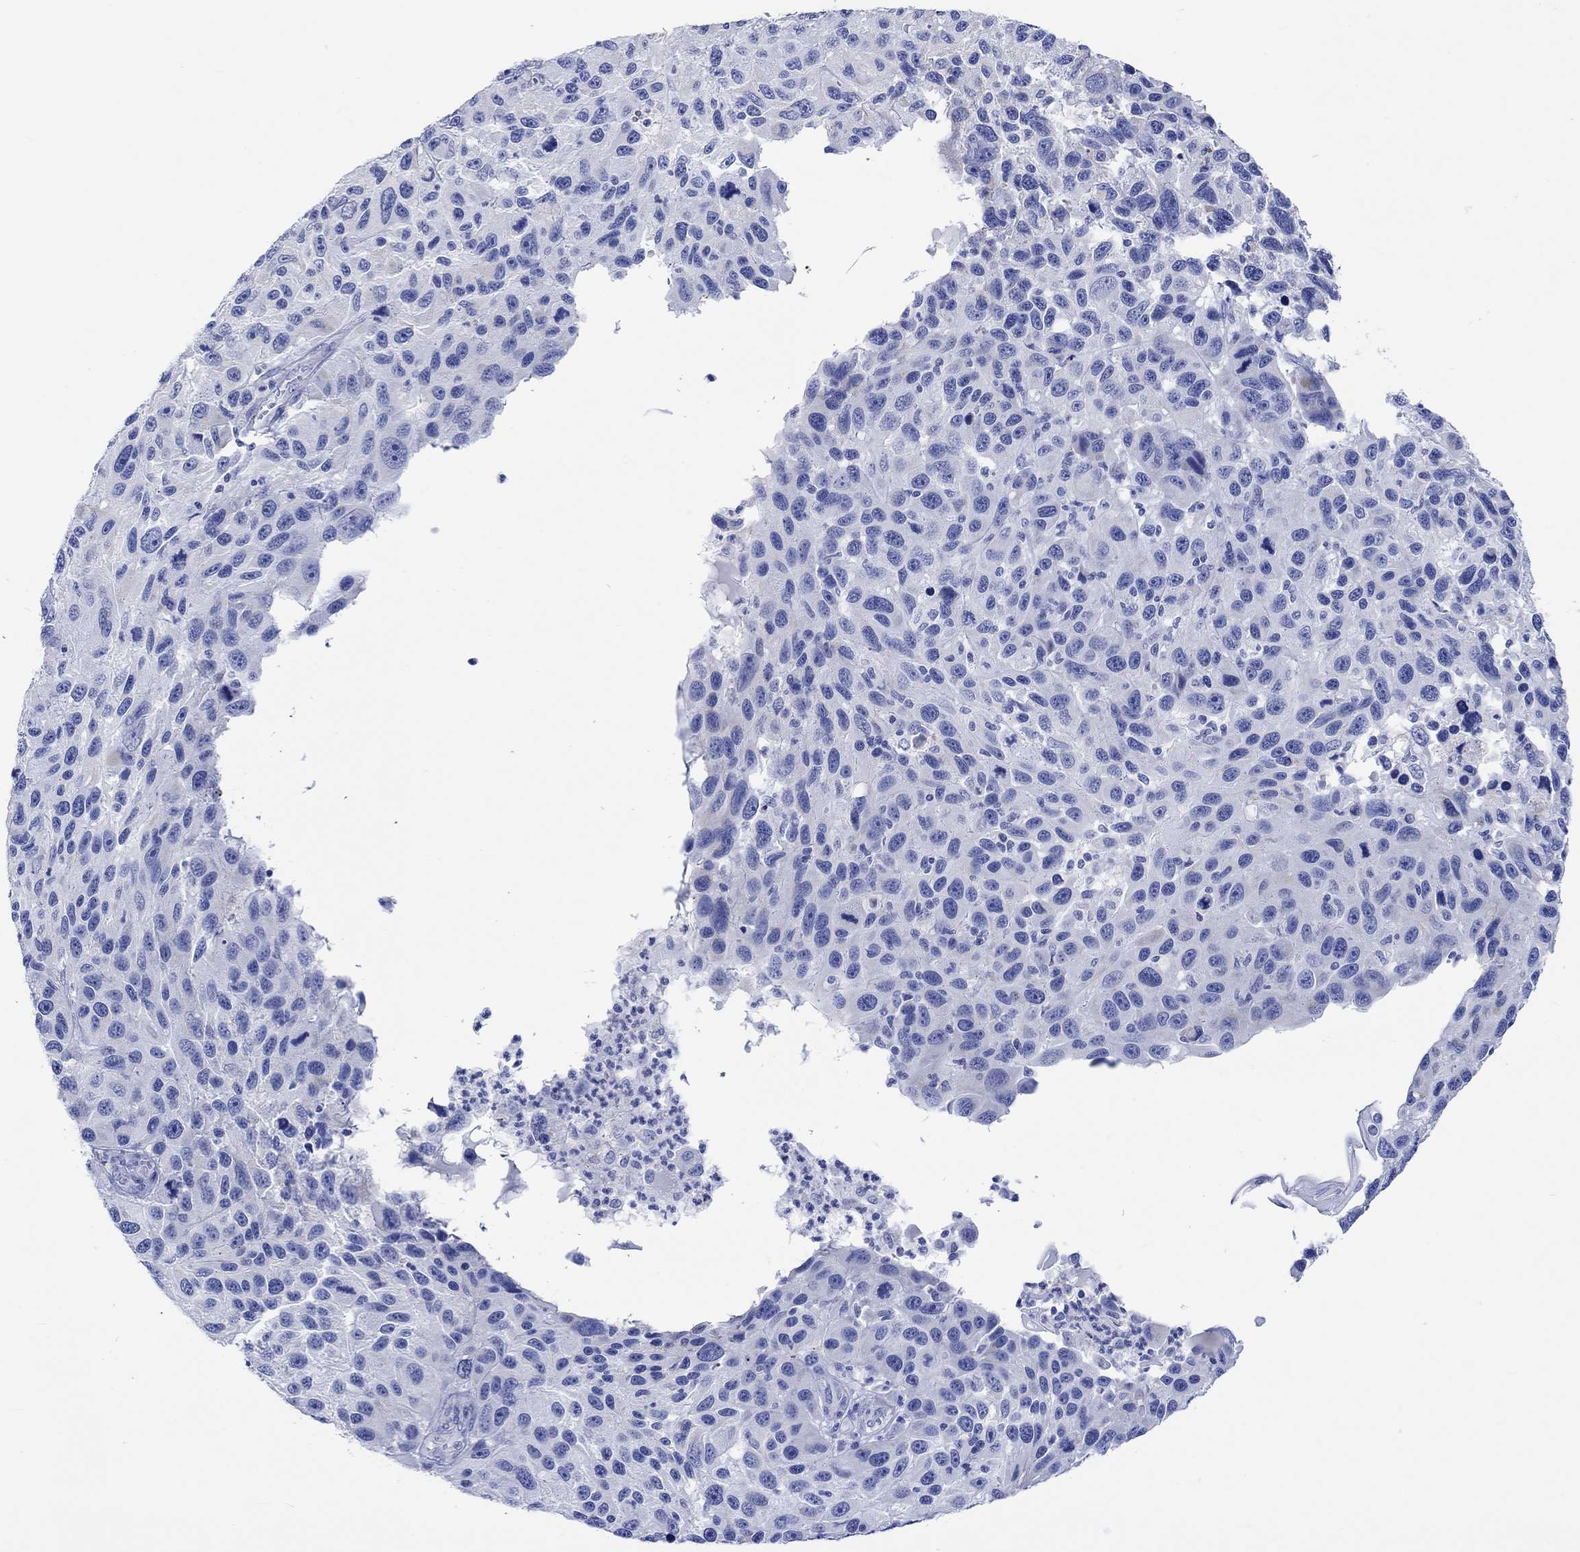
{"staining": {"intensity": "negative", "quantity": "none", "location": "none"}, "tissue": "melanoma", "cell_type": "Tumor cells", "image_type": "cancer", "snomed": [{"axis": "morphology", "description": "Malignant melanoma, NOS"}, {"axis": "topography", "description": "Skin"}], "caption": "High power microscopy micrograph of an IHC micrograph of malignant melanoma, revealing no significant expression in tumor cells.", "gene": "CPLX2", "patient": {"sex": "male", "age": 53}}